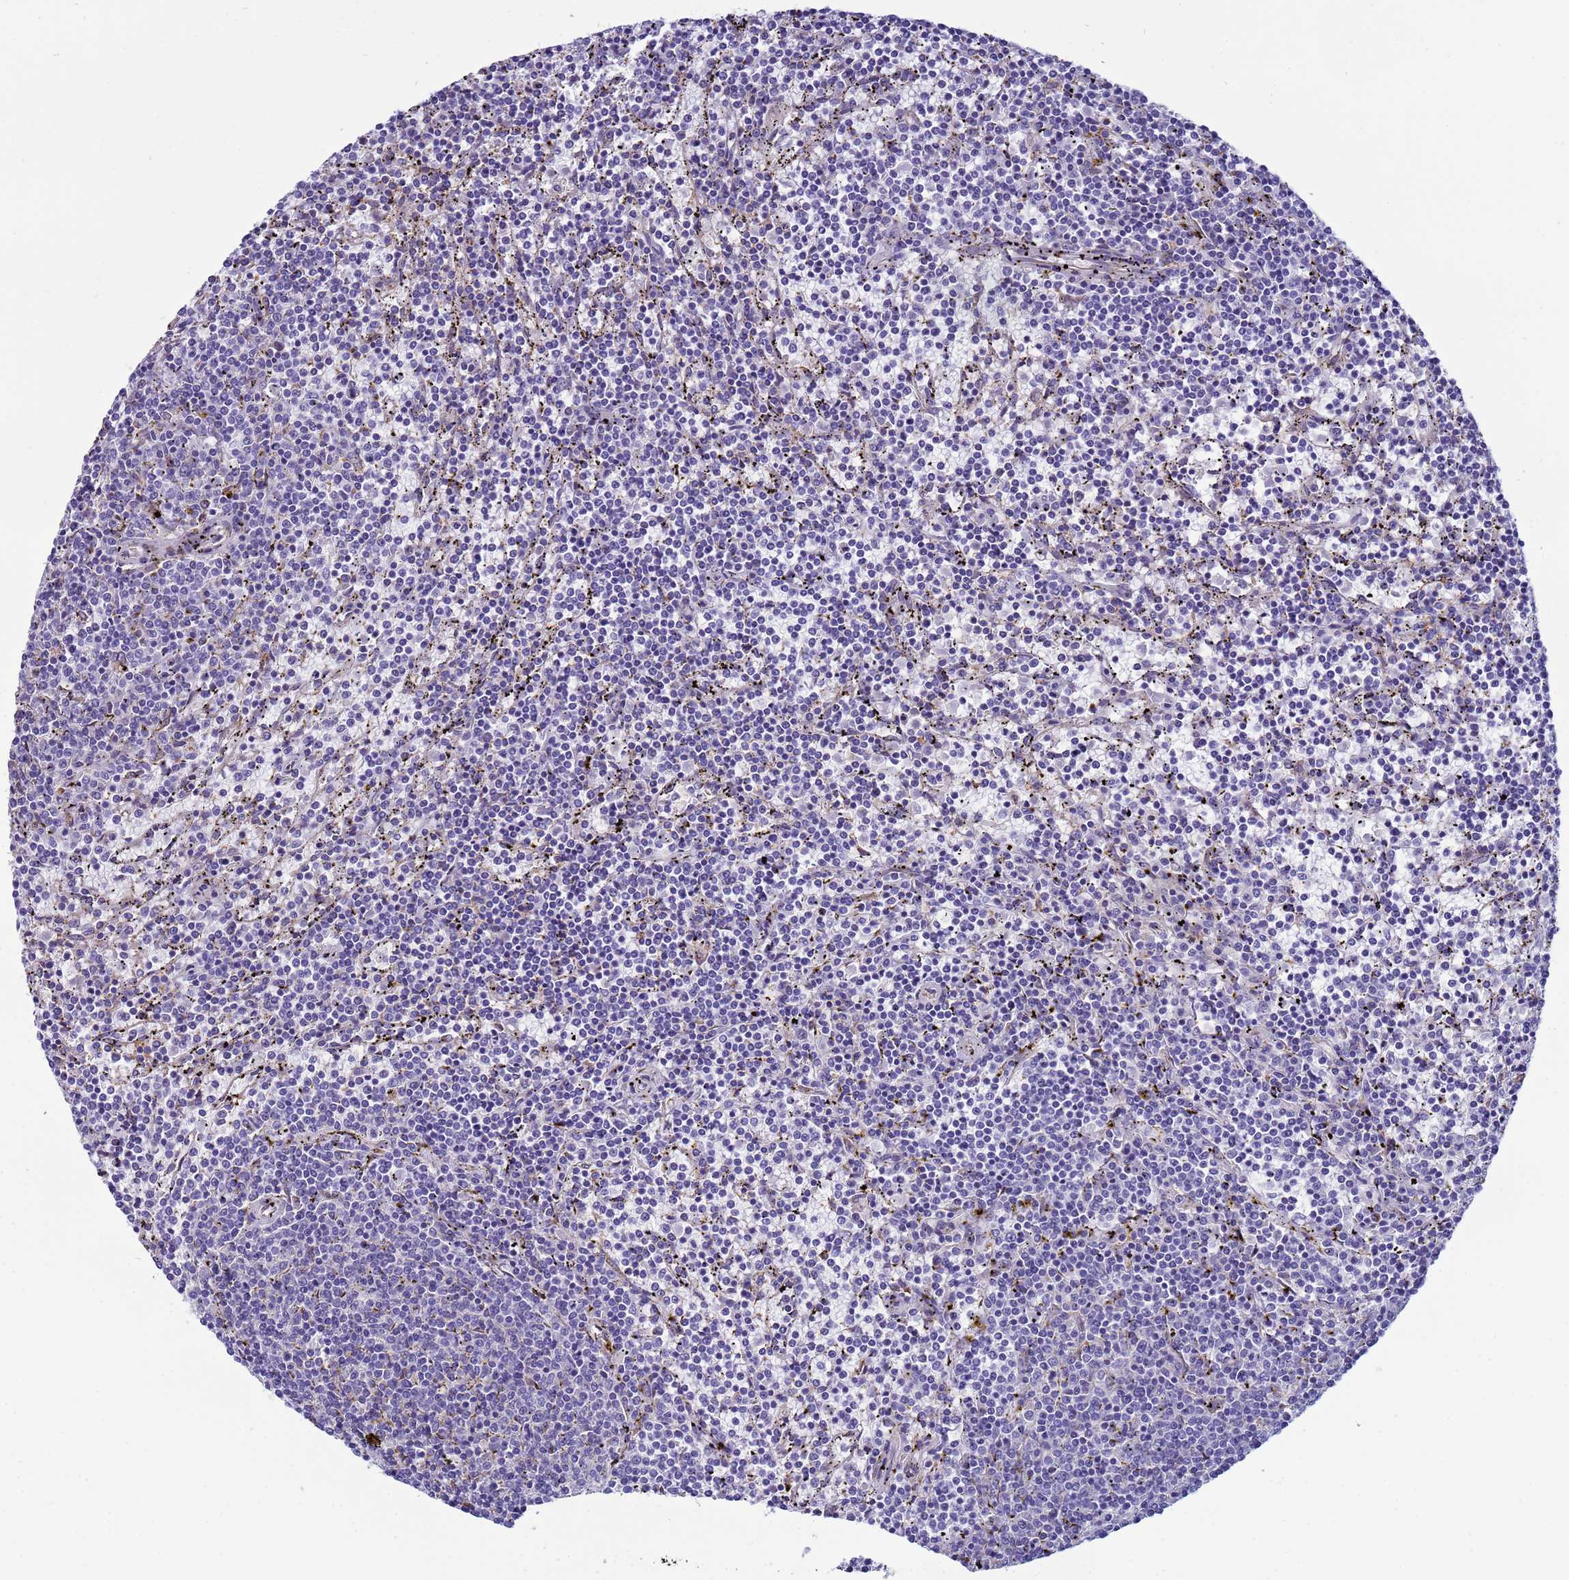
{"staining": {"intensity": "negative", "quantity": "none", "location": "none"}, "tissue": "lymphoma", "cell_type": "Tumor cells", "image_type": "cancer", "snomed": [{"axis": "morphology", "description": "Malignant lymphoma, non-Hodgkin's type, Low grade"}, {"axis": "topography", "description": "Spleen"}], "caption": "Tumor cells show no significant protein positivity in lymphoma.", "gene": "TRPC6", "patient": {"sex": "female", "age": 50}}